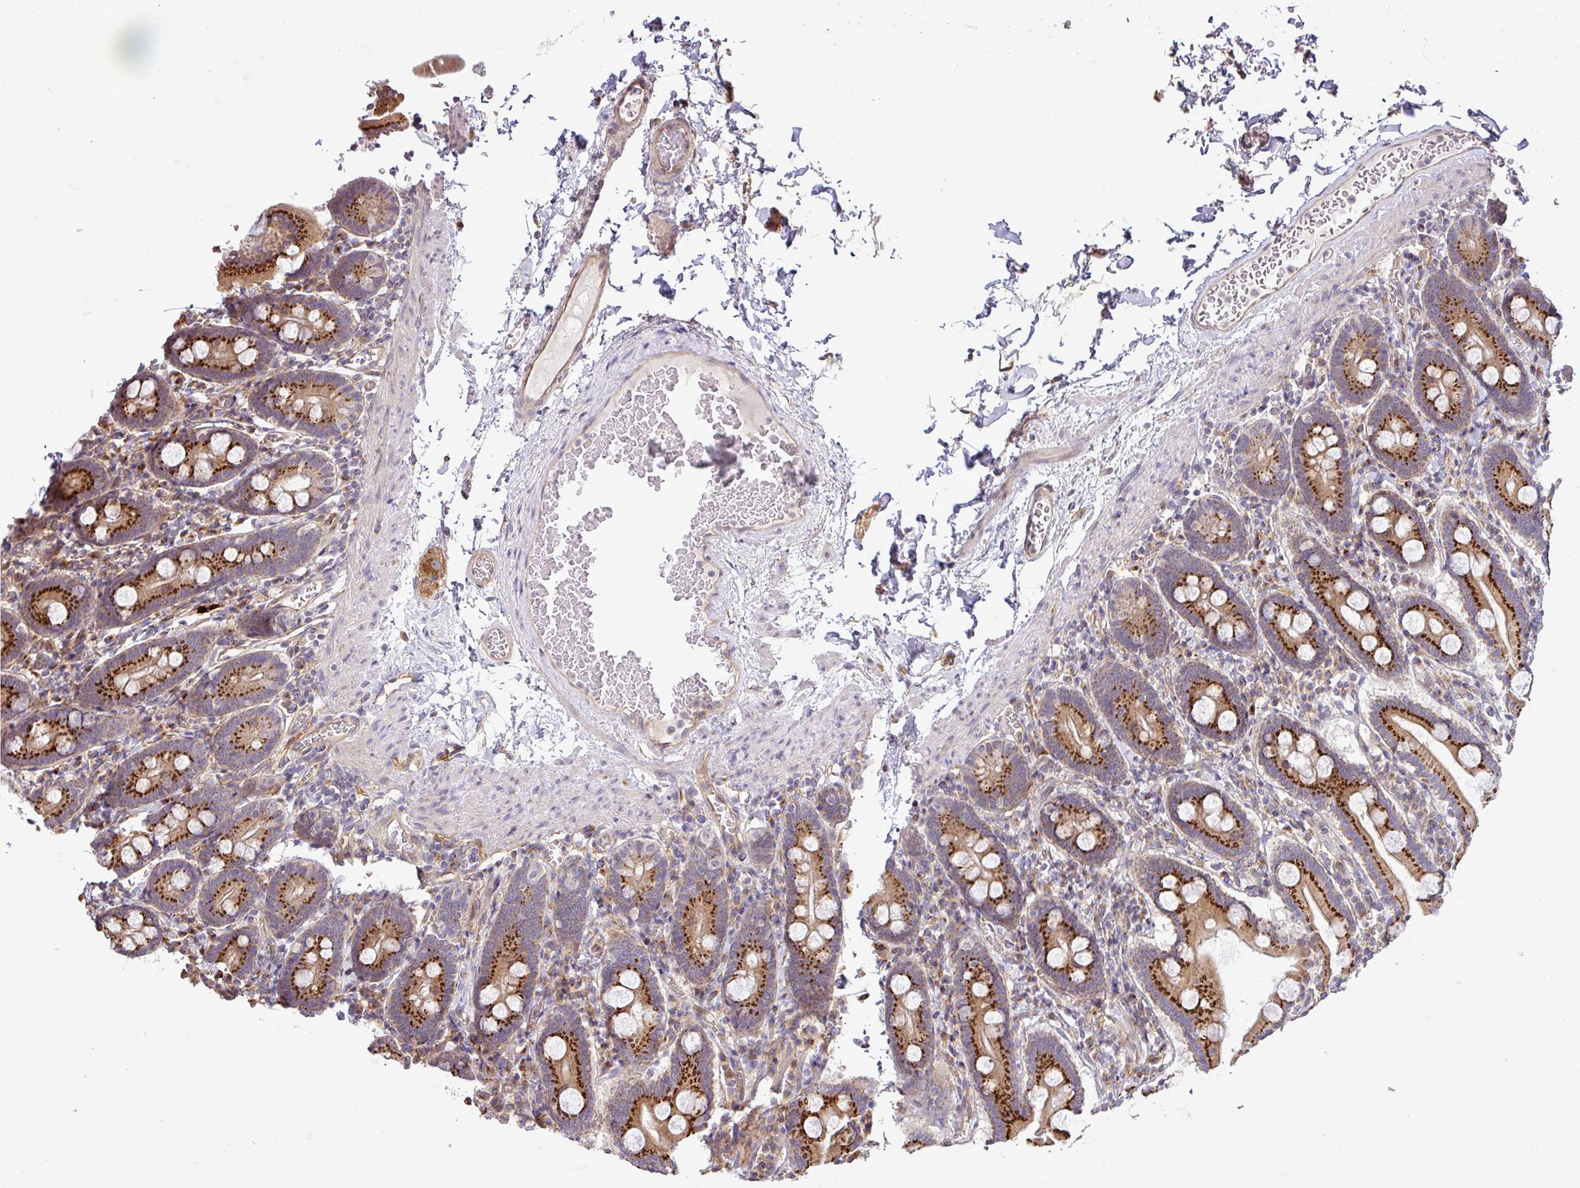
{"staining": {"intensity": "strong", "quantity": ">75%", "location": "cytoplasmic/membranous"}, "tissue": "duodenum", "cell_type": "Glandular cells", "image_type": "normal", "snomed": [{"axis": "morphology", "description": "Normal tissue, NOS"}, {"axis": "topography", "description": "Duodenum"}], "caption": "Brown immunohistochemical staining in unremarkable human duodenum reveals strong cytoplasmic/membranous positivity in about >75% of glandular cells. Nuclei are stained in blue.", "gene": "TIMMDC1", "patient": {"sex": "male", "age": 55}}